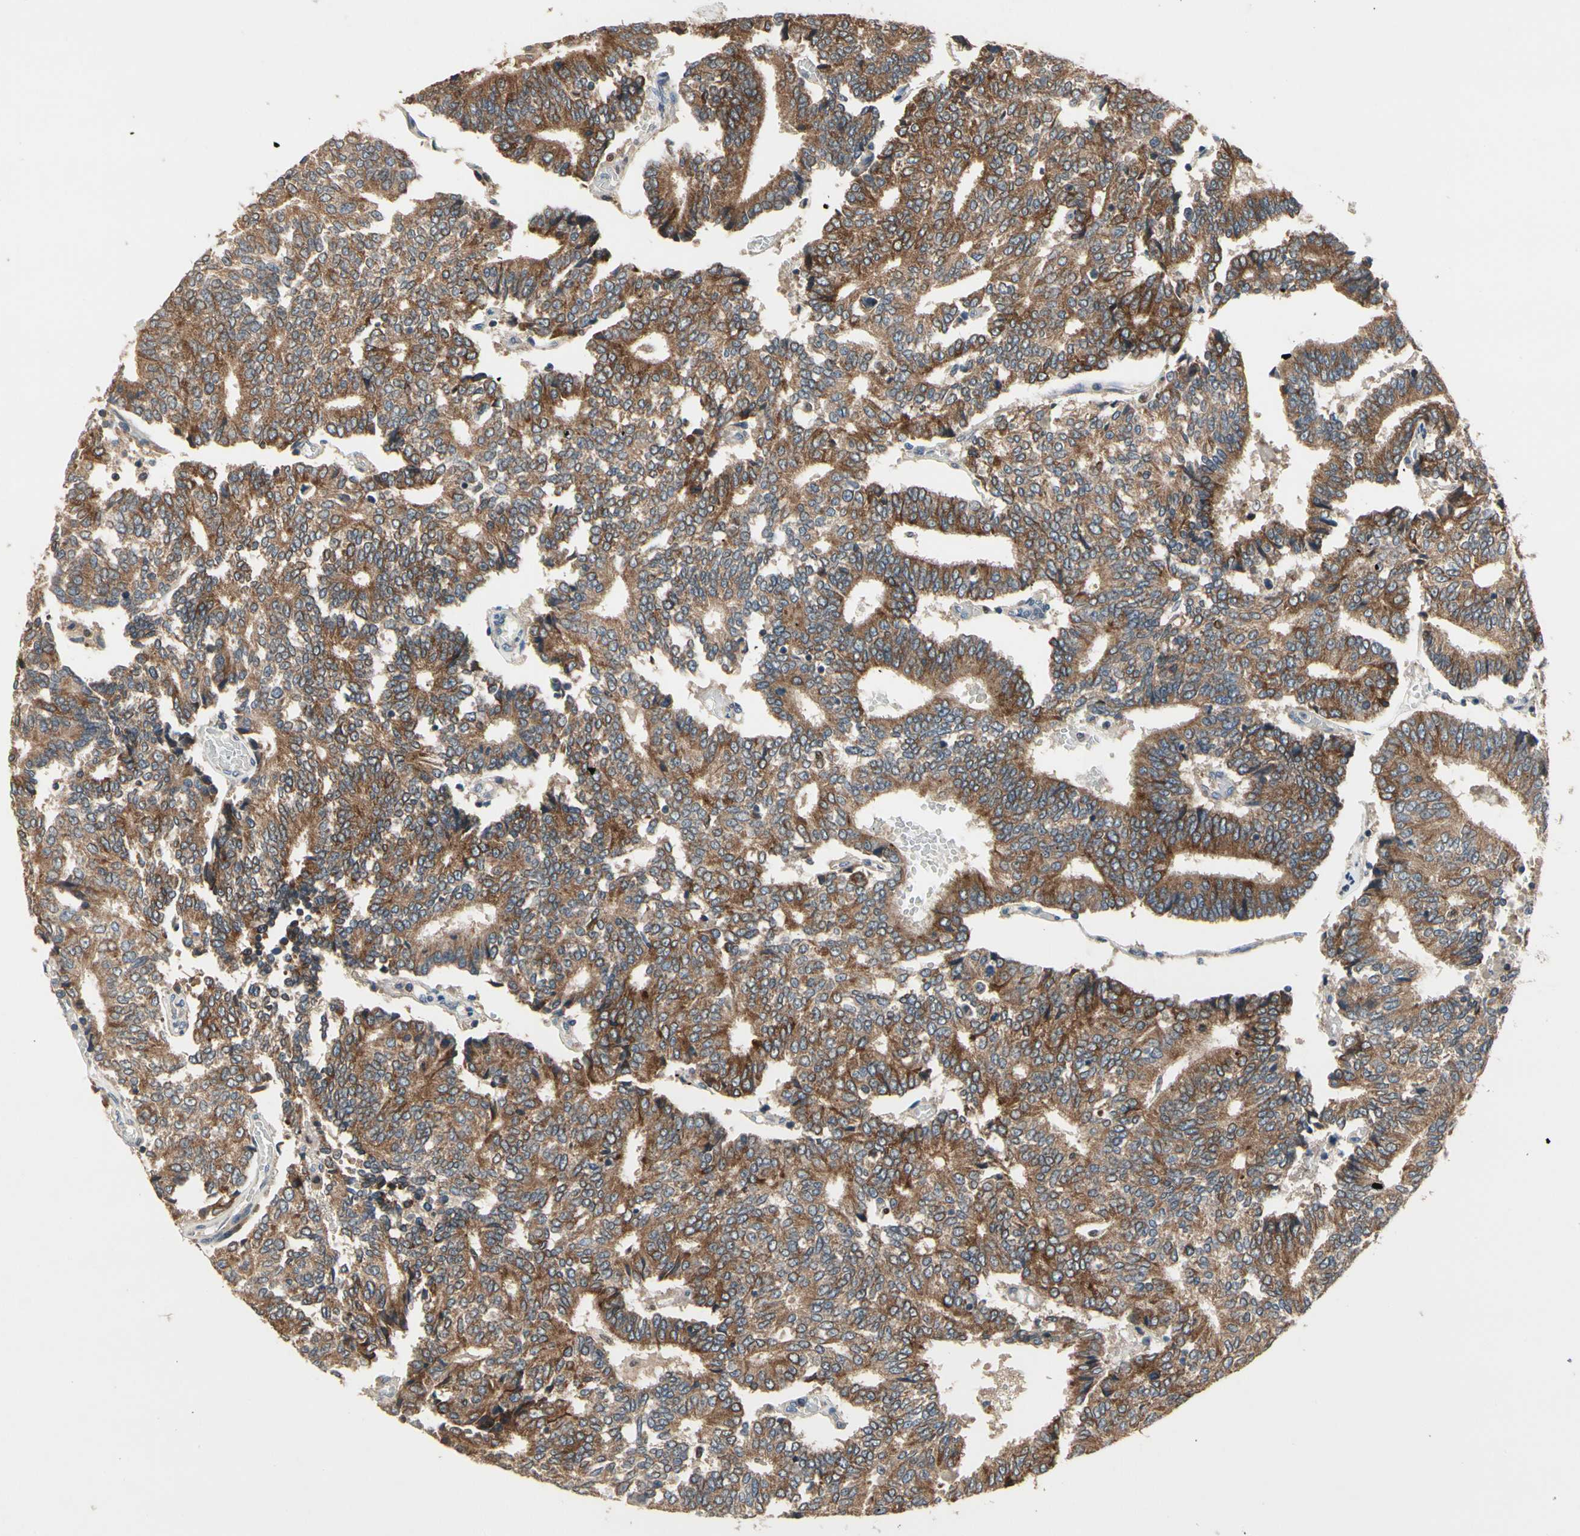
{"staining": {"intensity": "strong", "quantity": ">75%", "location": "cytoplasmic/membranous"}, "tissue": "prostate cancer", "cell_type": "Tumor cells", "image_type": "cancer", "snomed": [{"axis": "morphology", "description": "Adenocarcinoma, High grade"}, {"axis": "topography", "description": "Prostate"}], "caption": "Strong cytoplasmic/membranous staining is present in approximately >75% of tumor cells in prostate cancer (high-grade adenocarcinoma). (brown staining indicates protein expression, while blue staining denotes nuclei).", "gene": "CGREF1", "patient": {"sex": "male", "age": 55}}